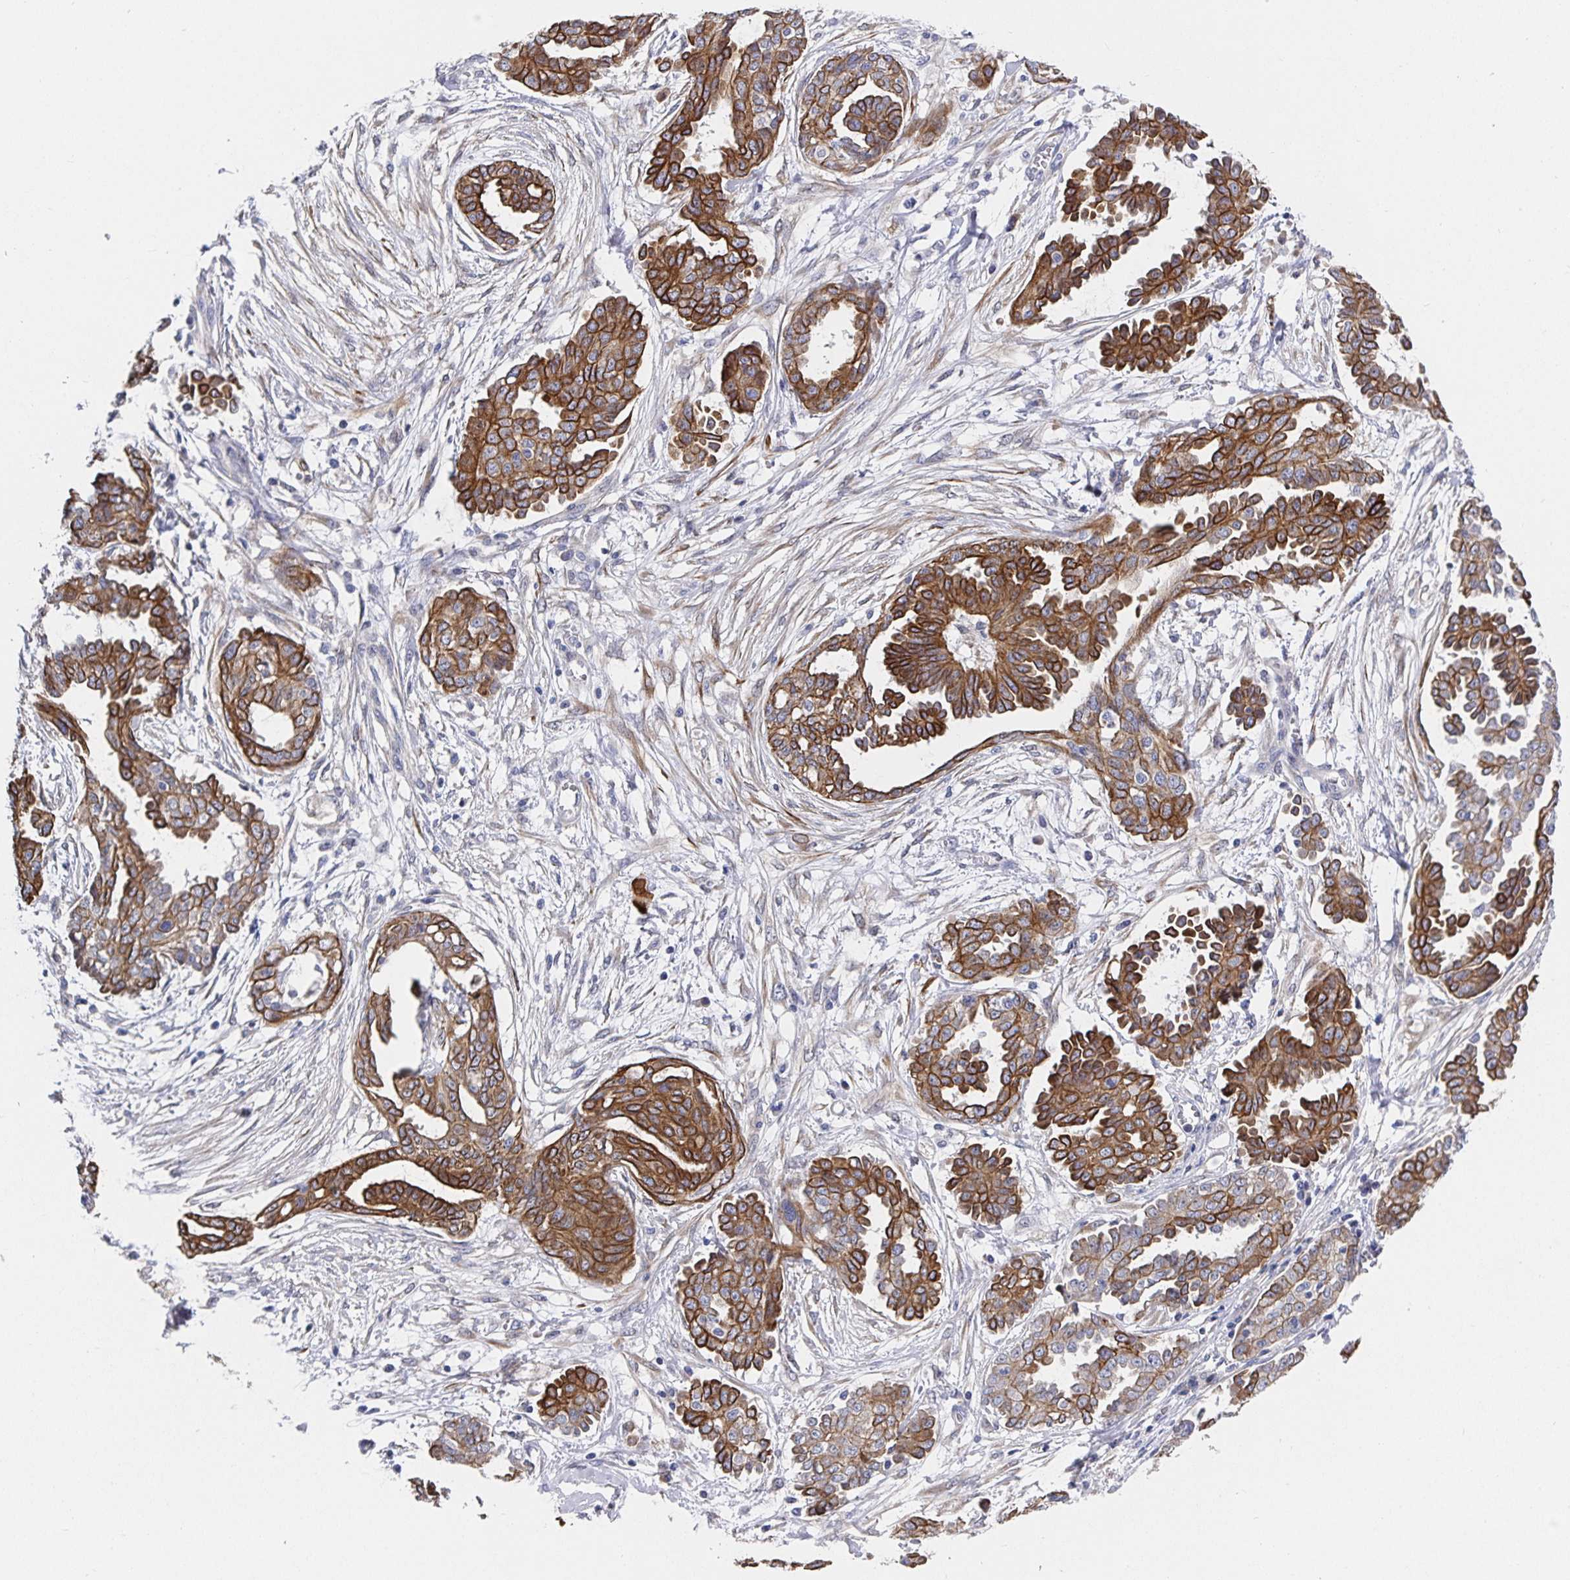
{"staining": {"intensity": "strong", "quantity": "25%-75%", "location": "cytoplasmic/membranous"}, "tissue": "ovarian cancer", "cell_type": "Tumor cells", "image_type": "cancer", "snomed": [{"axis": "morphology", "description": "Cystadenocarcinoma, serous, NOS"}, {"axis": "topography", "description": "Ovary"}], "caption": "Immunohistochemistry (IHC) image of human serous cystadenocarcinoma (ovarian) stained for a protein (brown), which displays high levels of strong cytoplasmic/membranous positivity in about 25%-75% of tumor cells.", "gene": "ZIK1", "patient": {"sex": "female", "age": 71}}